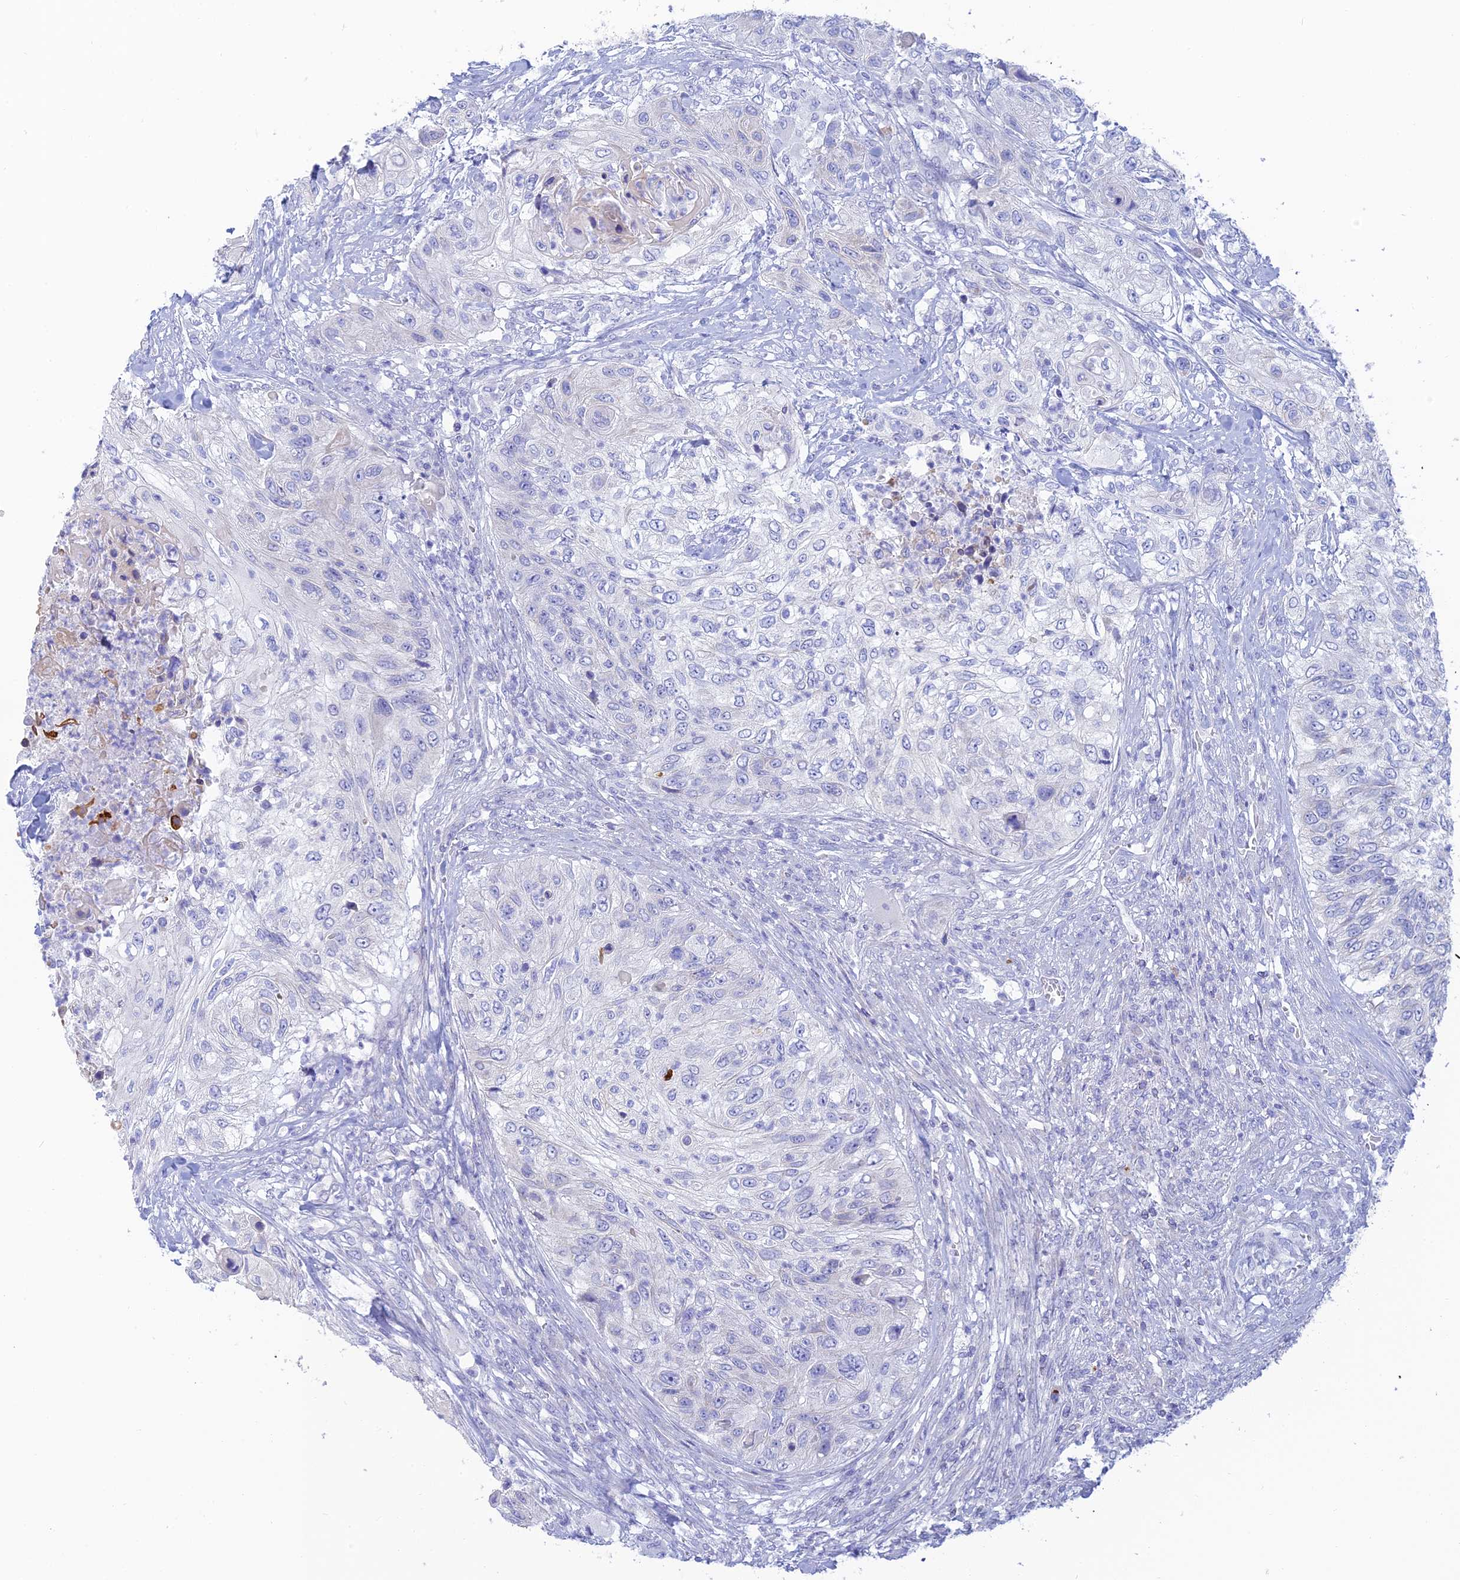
{"staining": {"intensity": "negative", "quantity": "none", "location": "none"}, "tissue": "urothelial cancer", "cell_type": "Tumor cells", "image_type": "cancer", "snomed": [{"axis": "morphology", "description": "Urothelial carcinoma, High grade"}, {"axis": "topography", "description": "Urinary bladder"}], "caption": "A micrograph of high-grade urothelial carcinoma stained for a protein exhibits no brown staining in tumor cells.", "gene": "CEP152", "patient": {"sex": "female", "age": 60}}